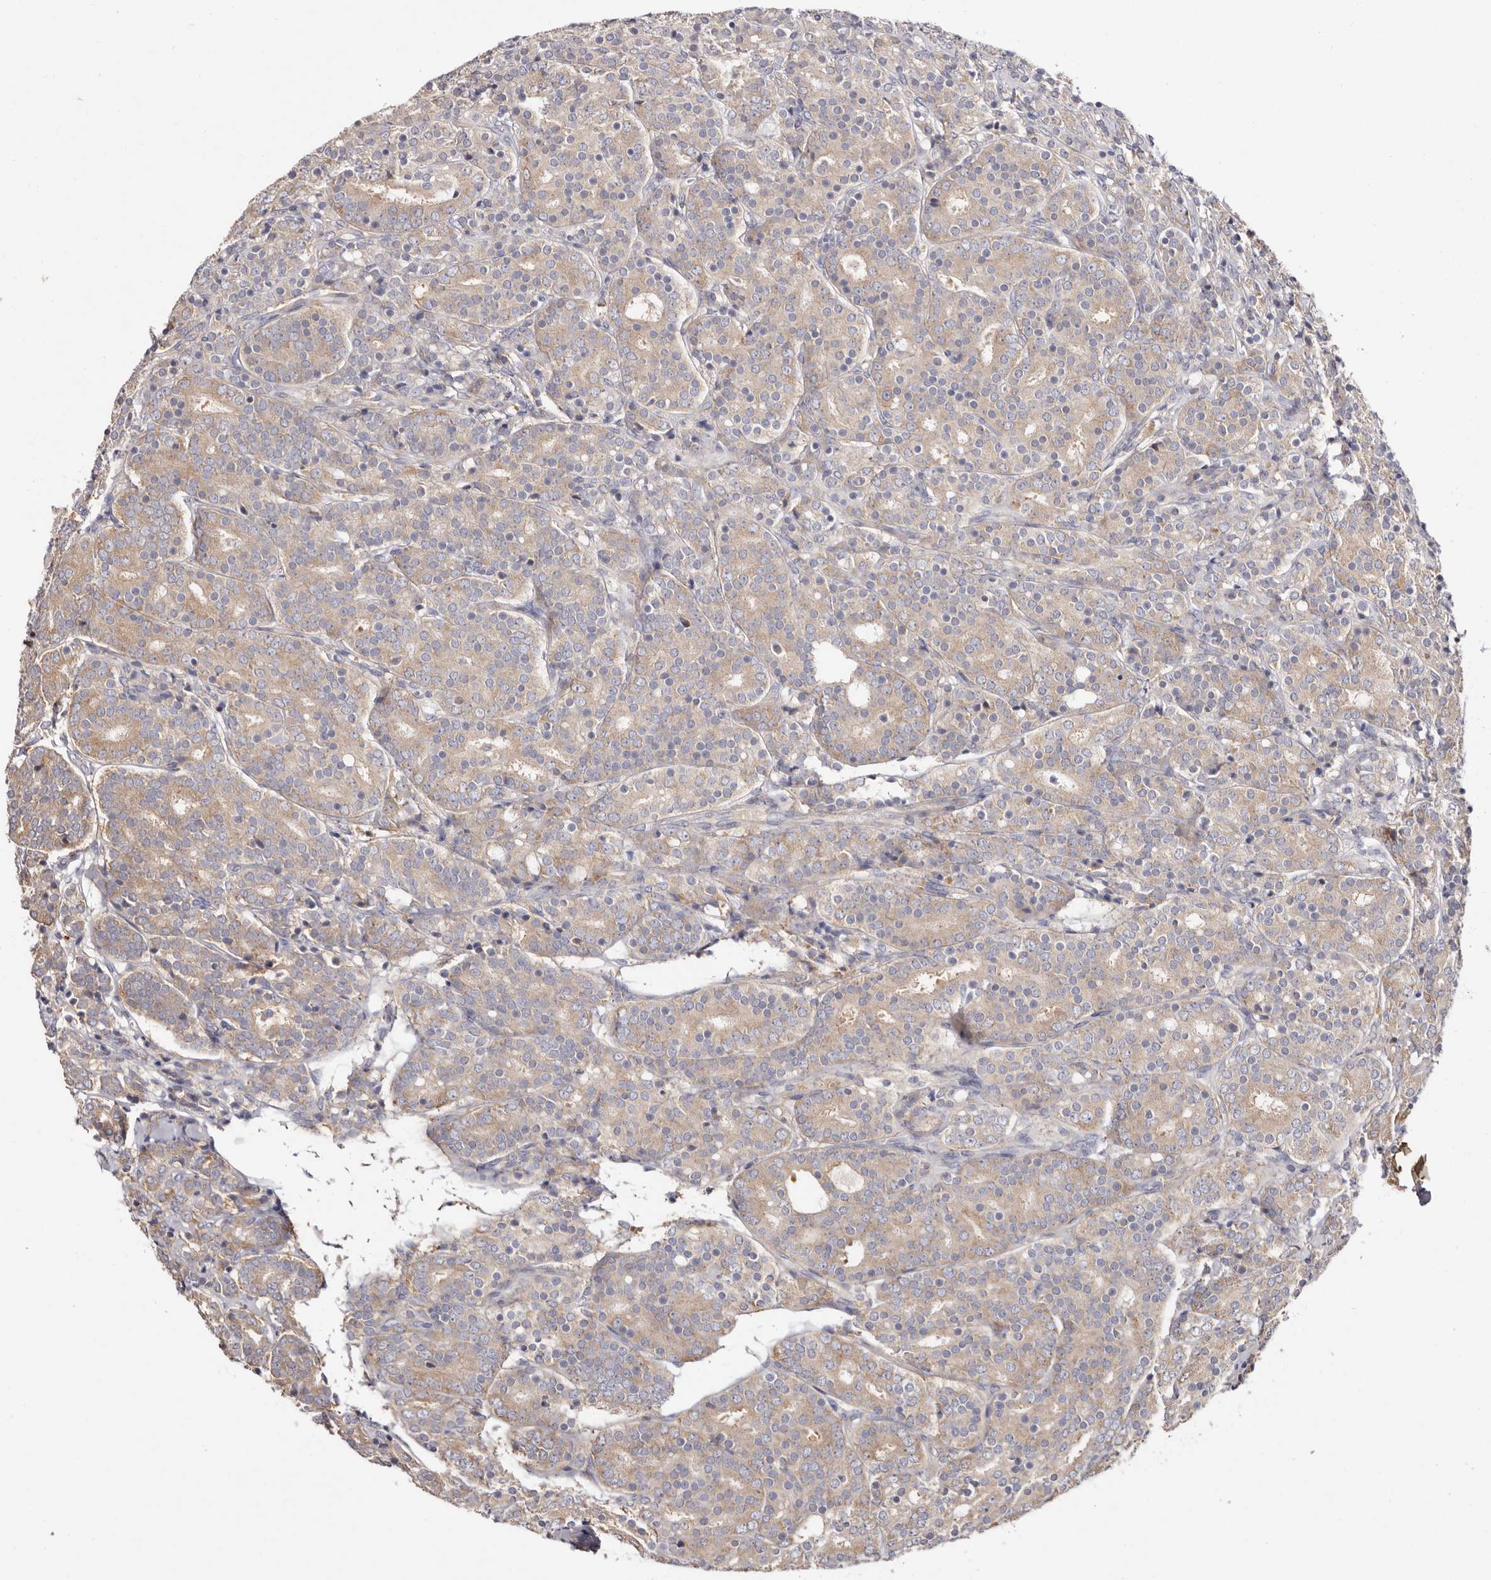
{"staining": {"intensity": "weak", "quantity": ">75%", "location": "cytoplasmic/membranous"}, "tissue": "prostate cancer", "cell_type": "Tumor cells", "image_type": "cancer", "snomed": [{"axis": "morphology", "description": "Adenocarcinoma, High grade"}, {"axis": "topography", "description": "Prostate"}], "caption": "There is low levels of weak cytoplasmic/membranous staining in tumor cells of adenocarcinoma (high-grade) (prostate), as demonstrated by immunohistochemical staining (brown color).", "gene": "FAM167B", "patient": {"sex": "male", "age": 62}}